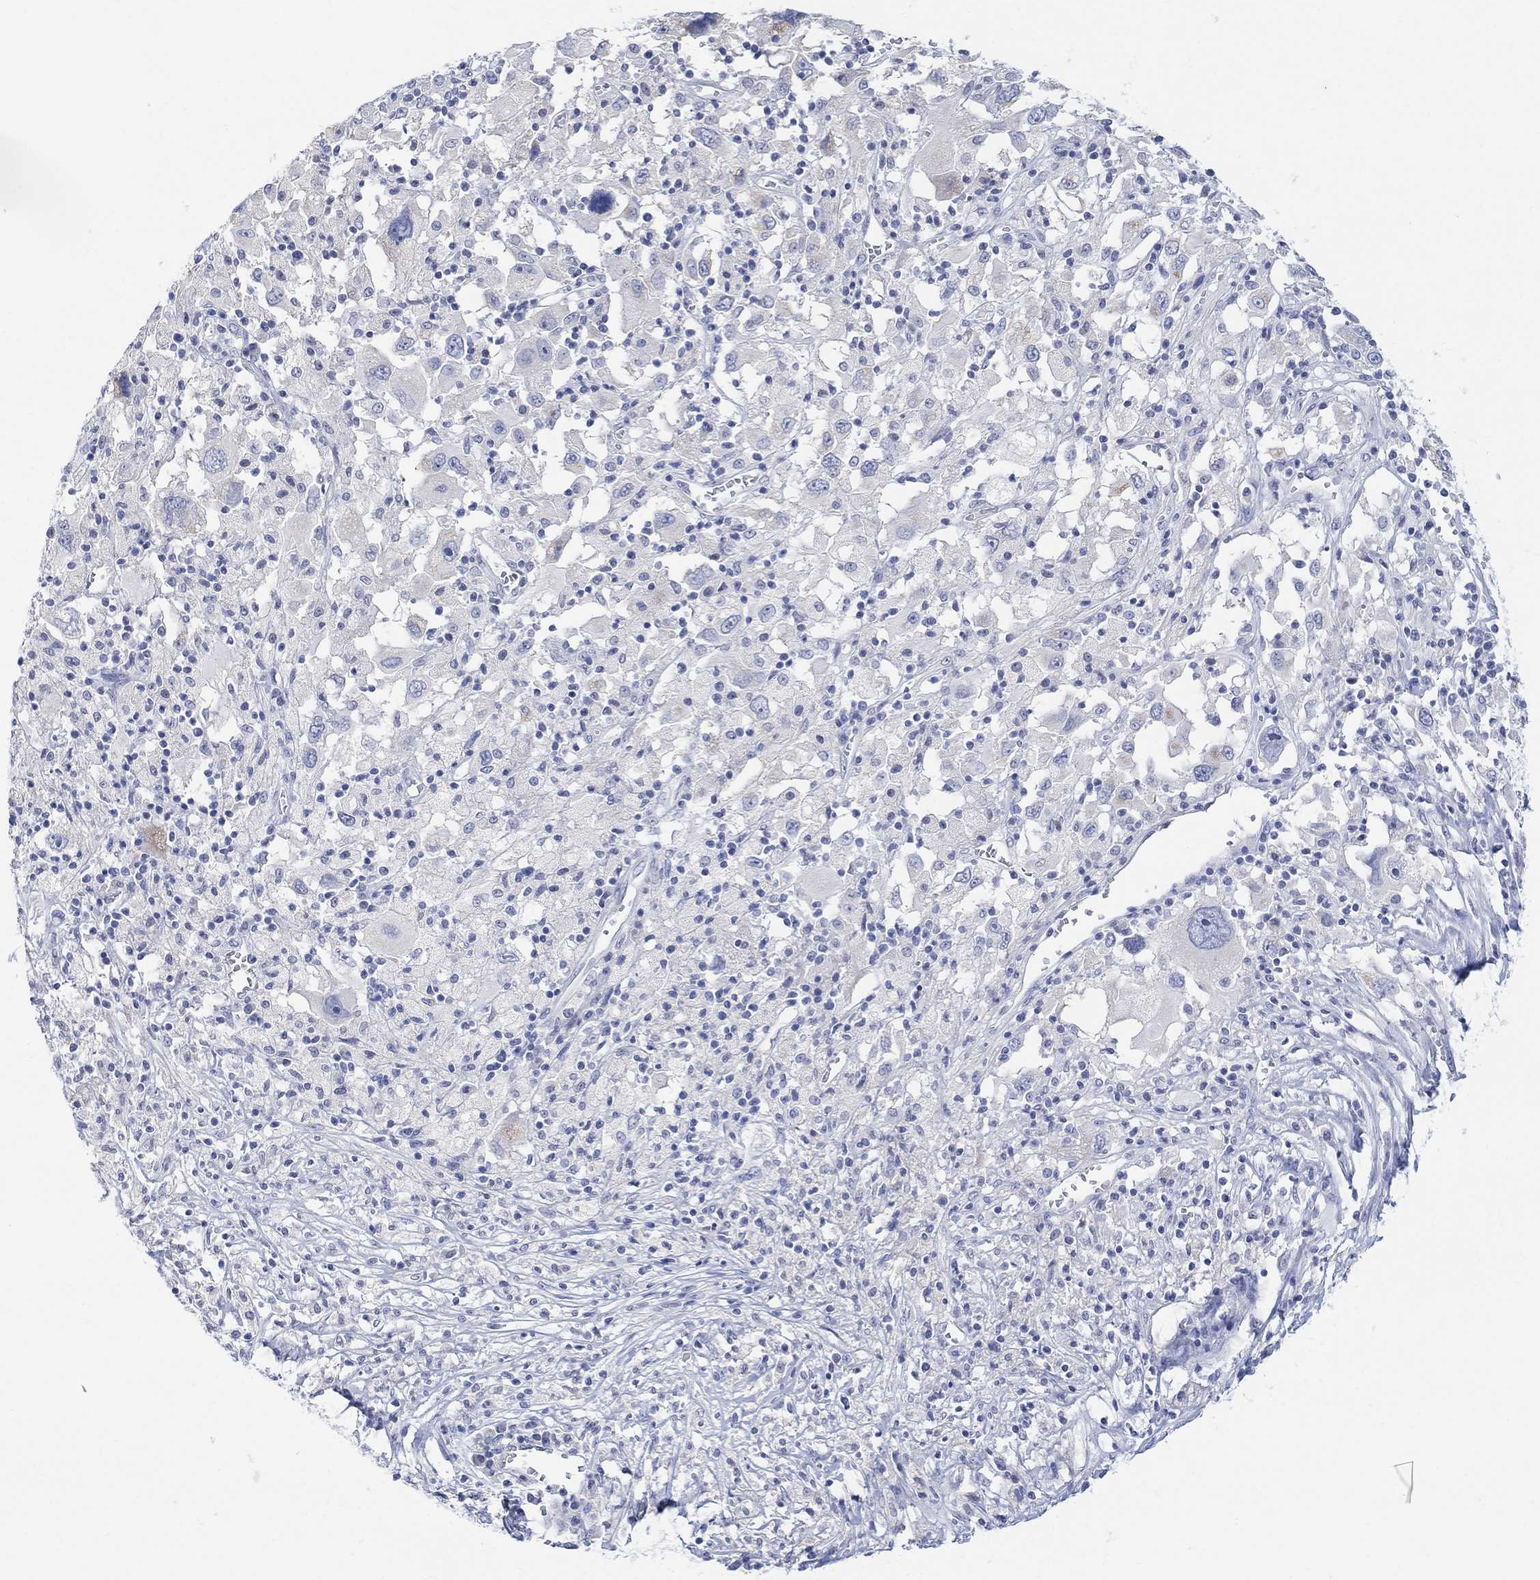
{"staining": {"intensity": "negative", "quantity": "none", "location": "none"}, "tissue": "melanoma", "cell_type": "Tumor cells", "image_type": "cancer", "snomed": [{"axis": "morphology", "description": "Malignant melanoma, Metastatic site"}, {"axis": "topography", "description": "Soft tissue"}], "caption": "Melanoma stained for a protein using immunohistochemistry (IHC) displays no positivity tumor cells.", "gene": "FBP2", "patient": {"sex": "male", "age": 50}}